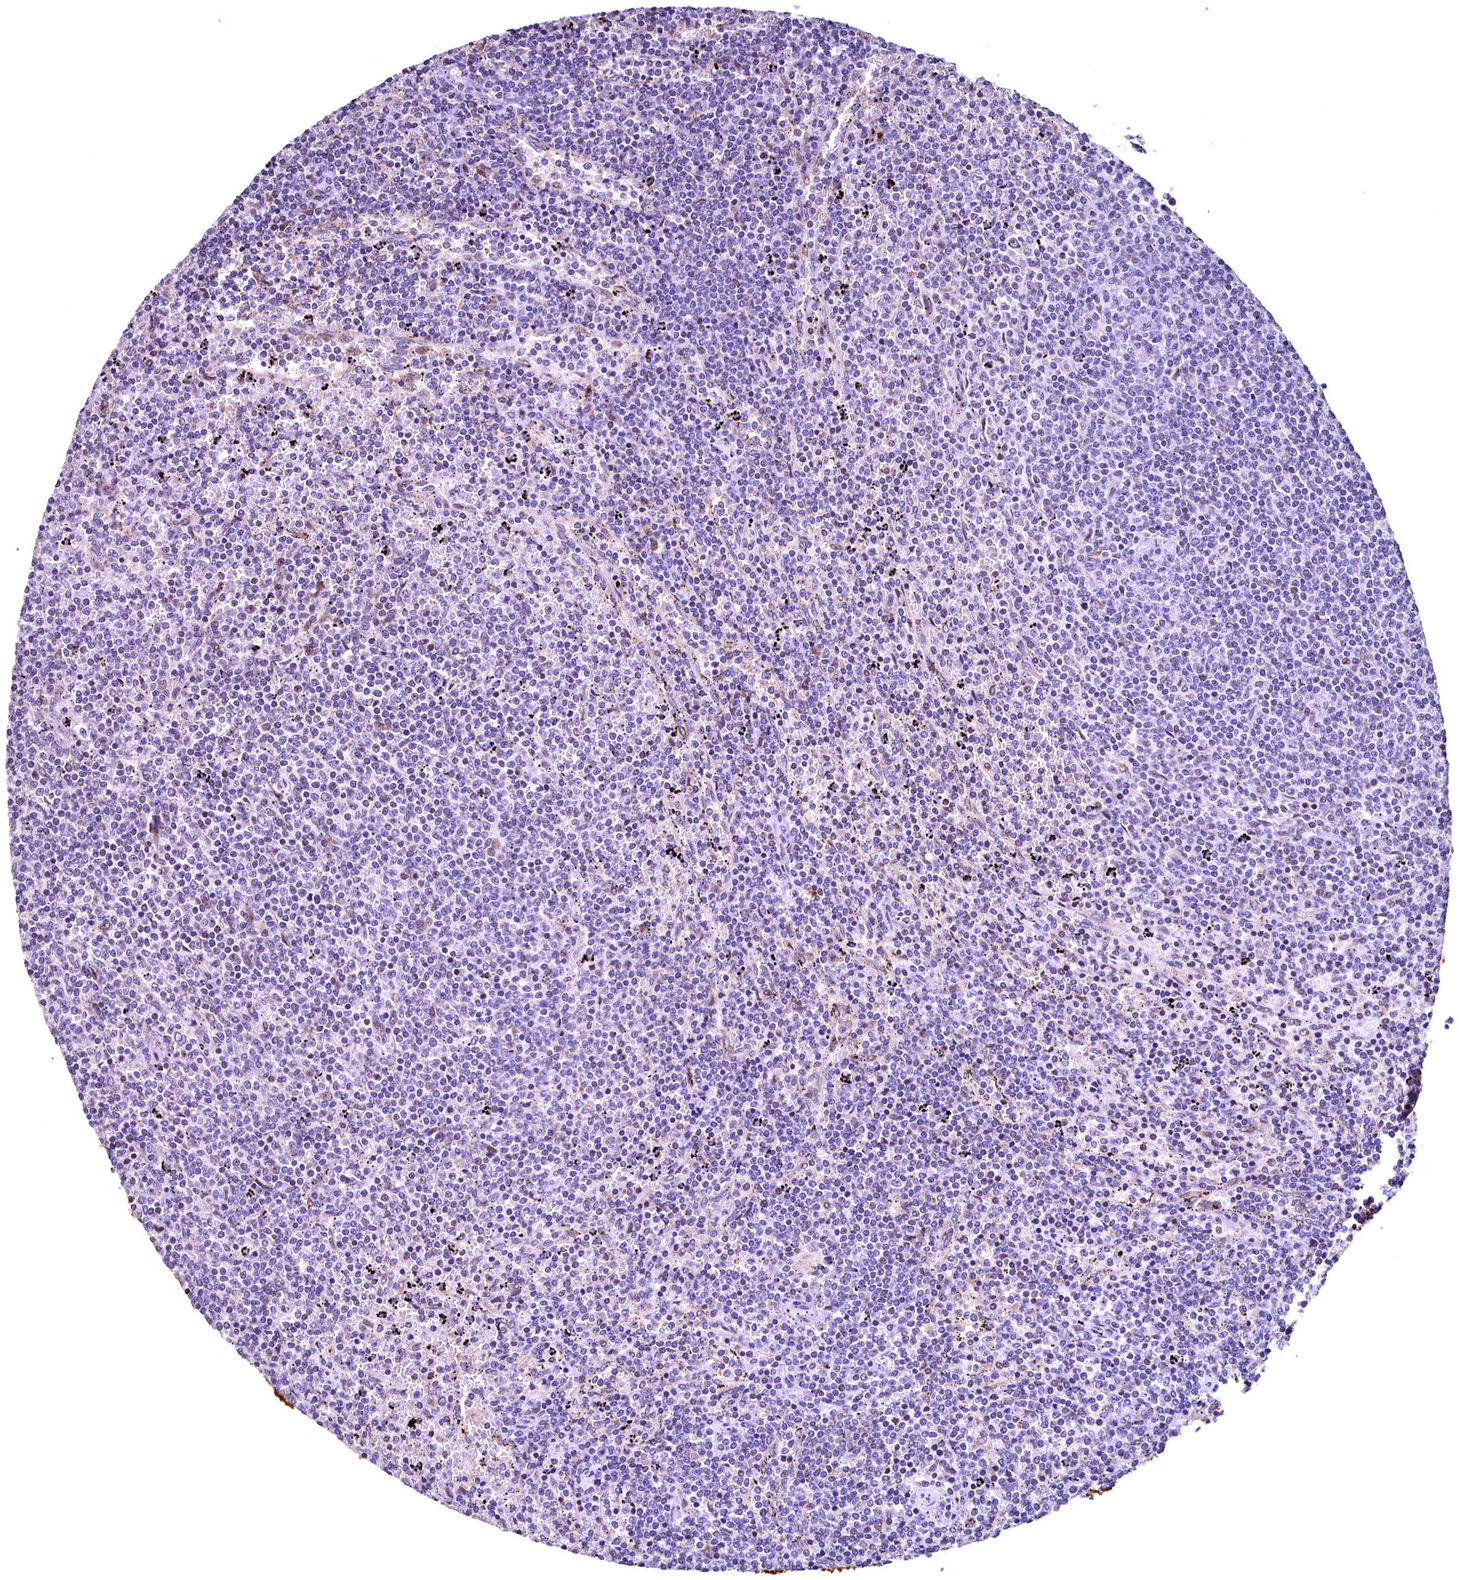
{"staining": {"intensity": "negative", "quantity": "none", "location": "none"}, "tissue": "lymphoma", "cell_type": "Tumor cells", "image_type": "cancer", "snomed": [{"axis": "morphology", "description": "Malignant lymphoma, non-Hodgkin's type, Low grade"}, {"axis": "topography", "description": "Spleen"}], "caption": "This is an IHC micrograph of malignant lymphoma, non-Hodgkin's type (low-grade). There is no expression in tumor cells.", "gene": "LATS2", "patient": {"sex": "female", "age": 50}}